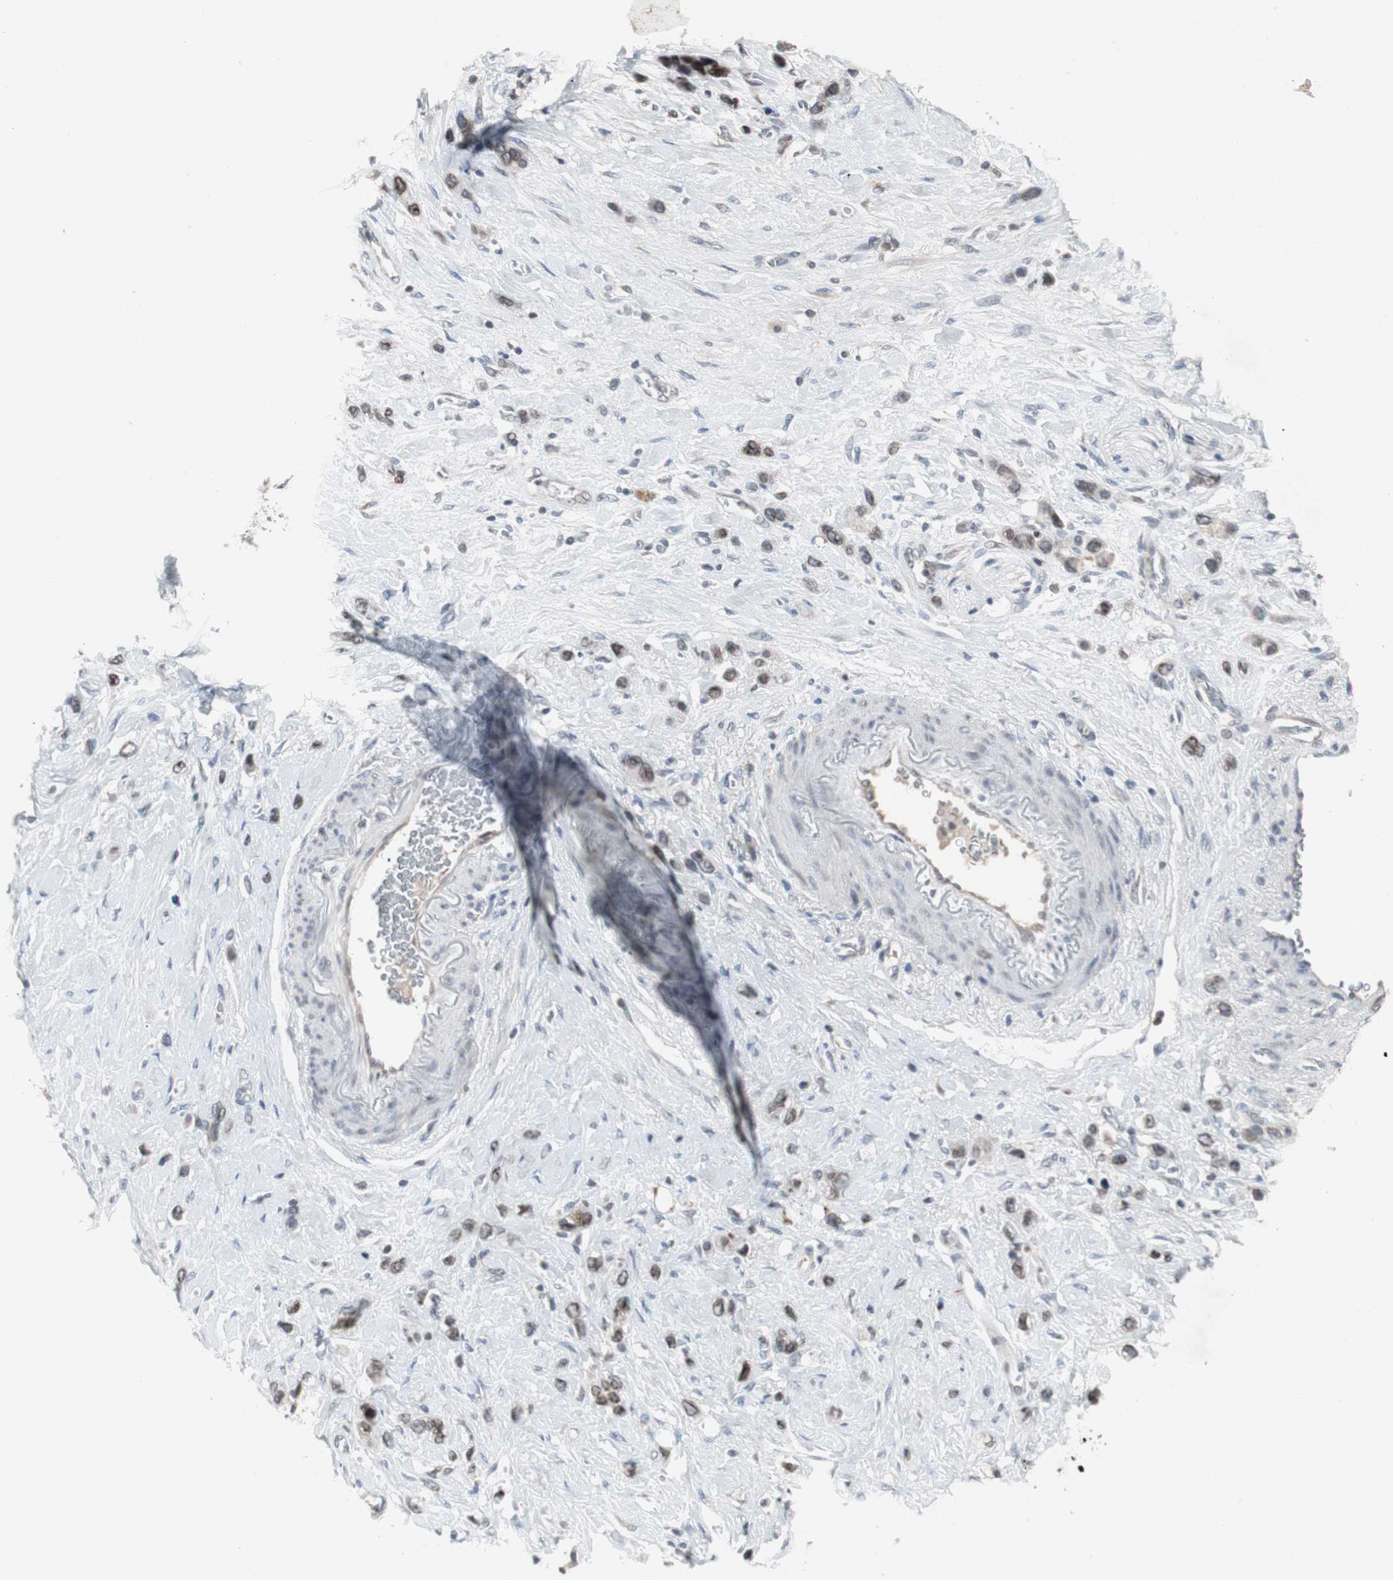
{"staining": {"intensity": "moderate", "quantity": ">75%", "location": "cytoplasmic/membranous,nuclear"}, "tissue": "stomach cancer", "cell_type": "Tumor cells", "image_type": "cancer", "snomed": [{"axis": "morphology", "description": "Normal tissue, NOS"}, {"axis": "morphology", "description": "Adenocarcinoma, NOS"}, {"axis": "morphology", "description": "Adenocarcinoma, High grade"}, {"axis": "topography", "description": "Stomach, upper"}, {"axis": "topography", "description": "Stomach"}], "caption": "Moderate cytoplasmic/membranous and nuclear positivity is appreciated in about >75% of tumor cells in stomach cancer.", "gene": "ZNF396", "patient": {"sex": "female", "age": 65}}